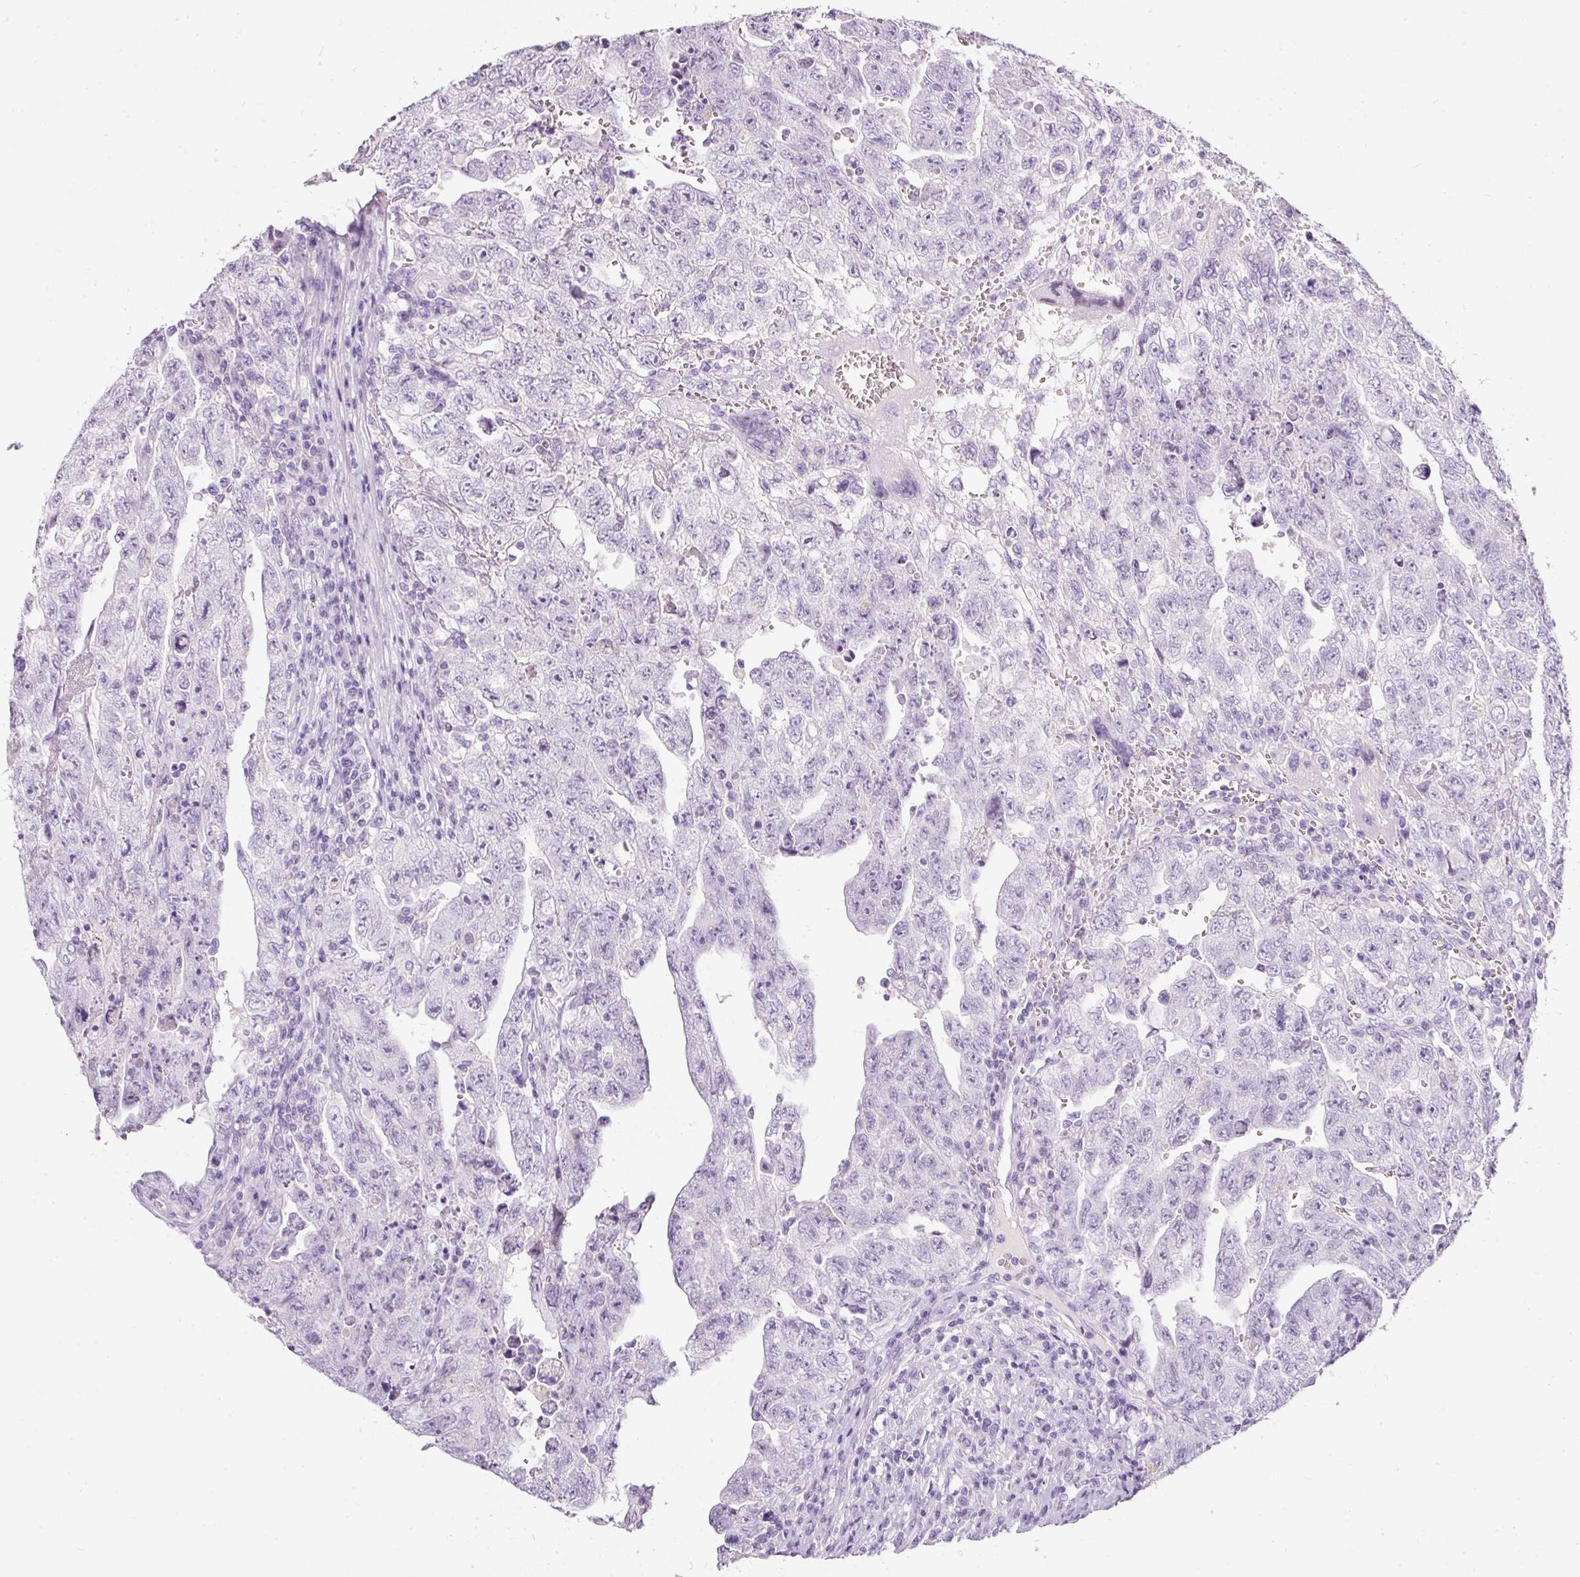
{"staining": {"intensity": "negative", "quantity": "none", "location": "none"}, "tissue": "testis cancer", "cell_type": "Tumor cells", "image_type": "cancer", "snomed": [{"axis": "morphology", "description": "Carcinoma, Embryonal, NOS"}, {"axis": "topography", "description": "Testis"}], "caption": "High power microscopy image of an immunohistochemistry (IHC) photomicrograph of testis cancer (embryonal carcinoma), revealing no significant positivity in tumor cells. (DAB (3,3'-diaminobenzidine) immunohistochemistry (IHC), high magnification).", "gene": "DNM1", "patient": {"sex": "male", "age": 28}}